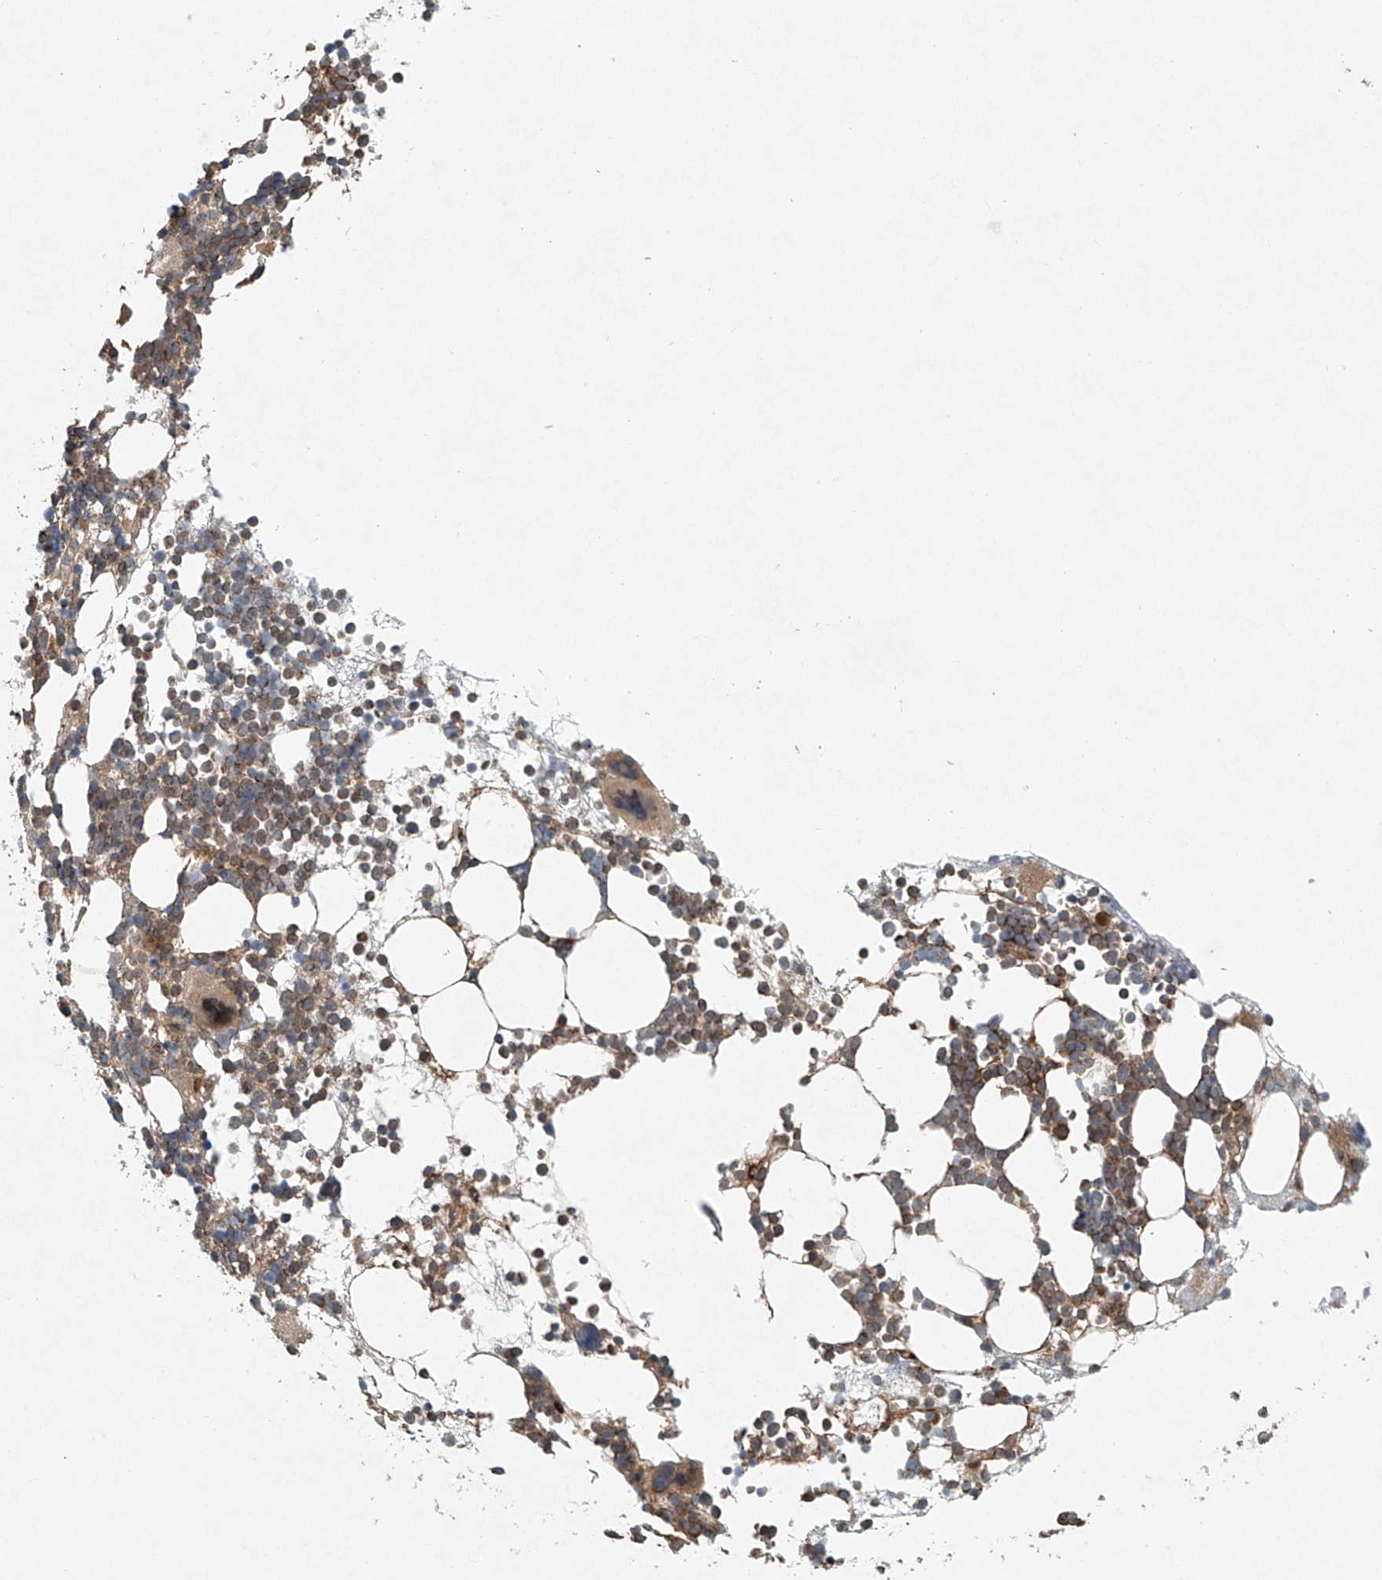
{"staining": {"intensity": "weak", "quantity": ">75%", "location": "cytoplasmic/membranous"}, "tissue": "bone marrow", "cell_type": "Hematopoietic cells", "image_type": "normal", "snomed": [{"axis": "morphology", "description": "Normal tissue, NOS"}, {"axis": "topography", "description": "Bone marrow"}], "caption": "Bone marrow stained with DAB immunohistochemistry (IHC) displays low levels of weak cytoplasmic/membranous staining in approximately >75% of hematopoietic cells. (IHC, brightfield microscopy, high magnification).", "gene": "DCAF11", "patient": {"sex": "female", "age": 57}}